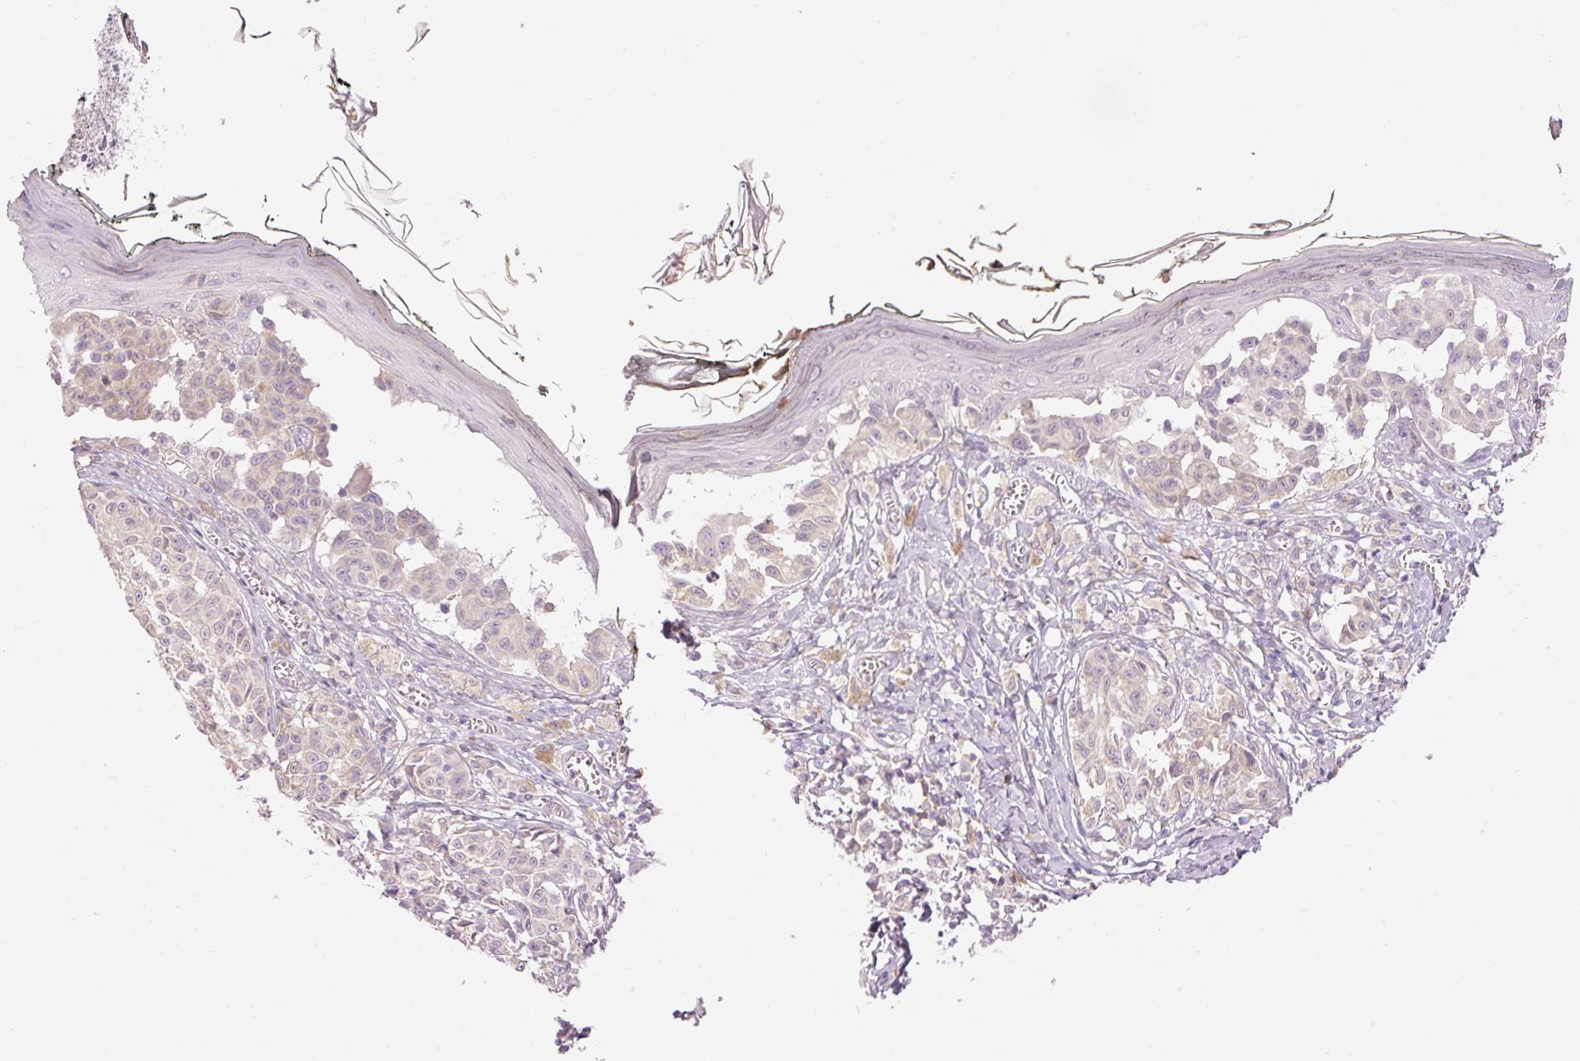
{"staining": {"intensity": "negative", "quantity": "none", "location": "none"}, "tissue": "melanoma", "cell_type": "Tumor cells", "image_type": "cancer", "snomed": [{"axis": "morphology", "description": "Malignant melanoma, NOS"}, {"axis": "topography", "description": "Skin"}], "caption": "This is a histopathology image of immunohistochemistry staining of melanoma, which shows no expression in tumor cells.", "gene": "PNPLA5", "patient": {"sex": "female", "age": 43}}